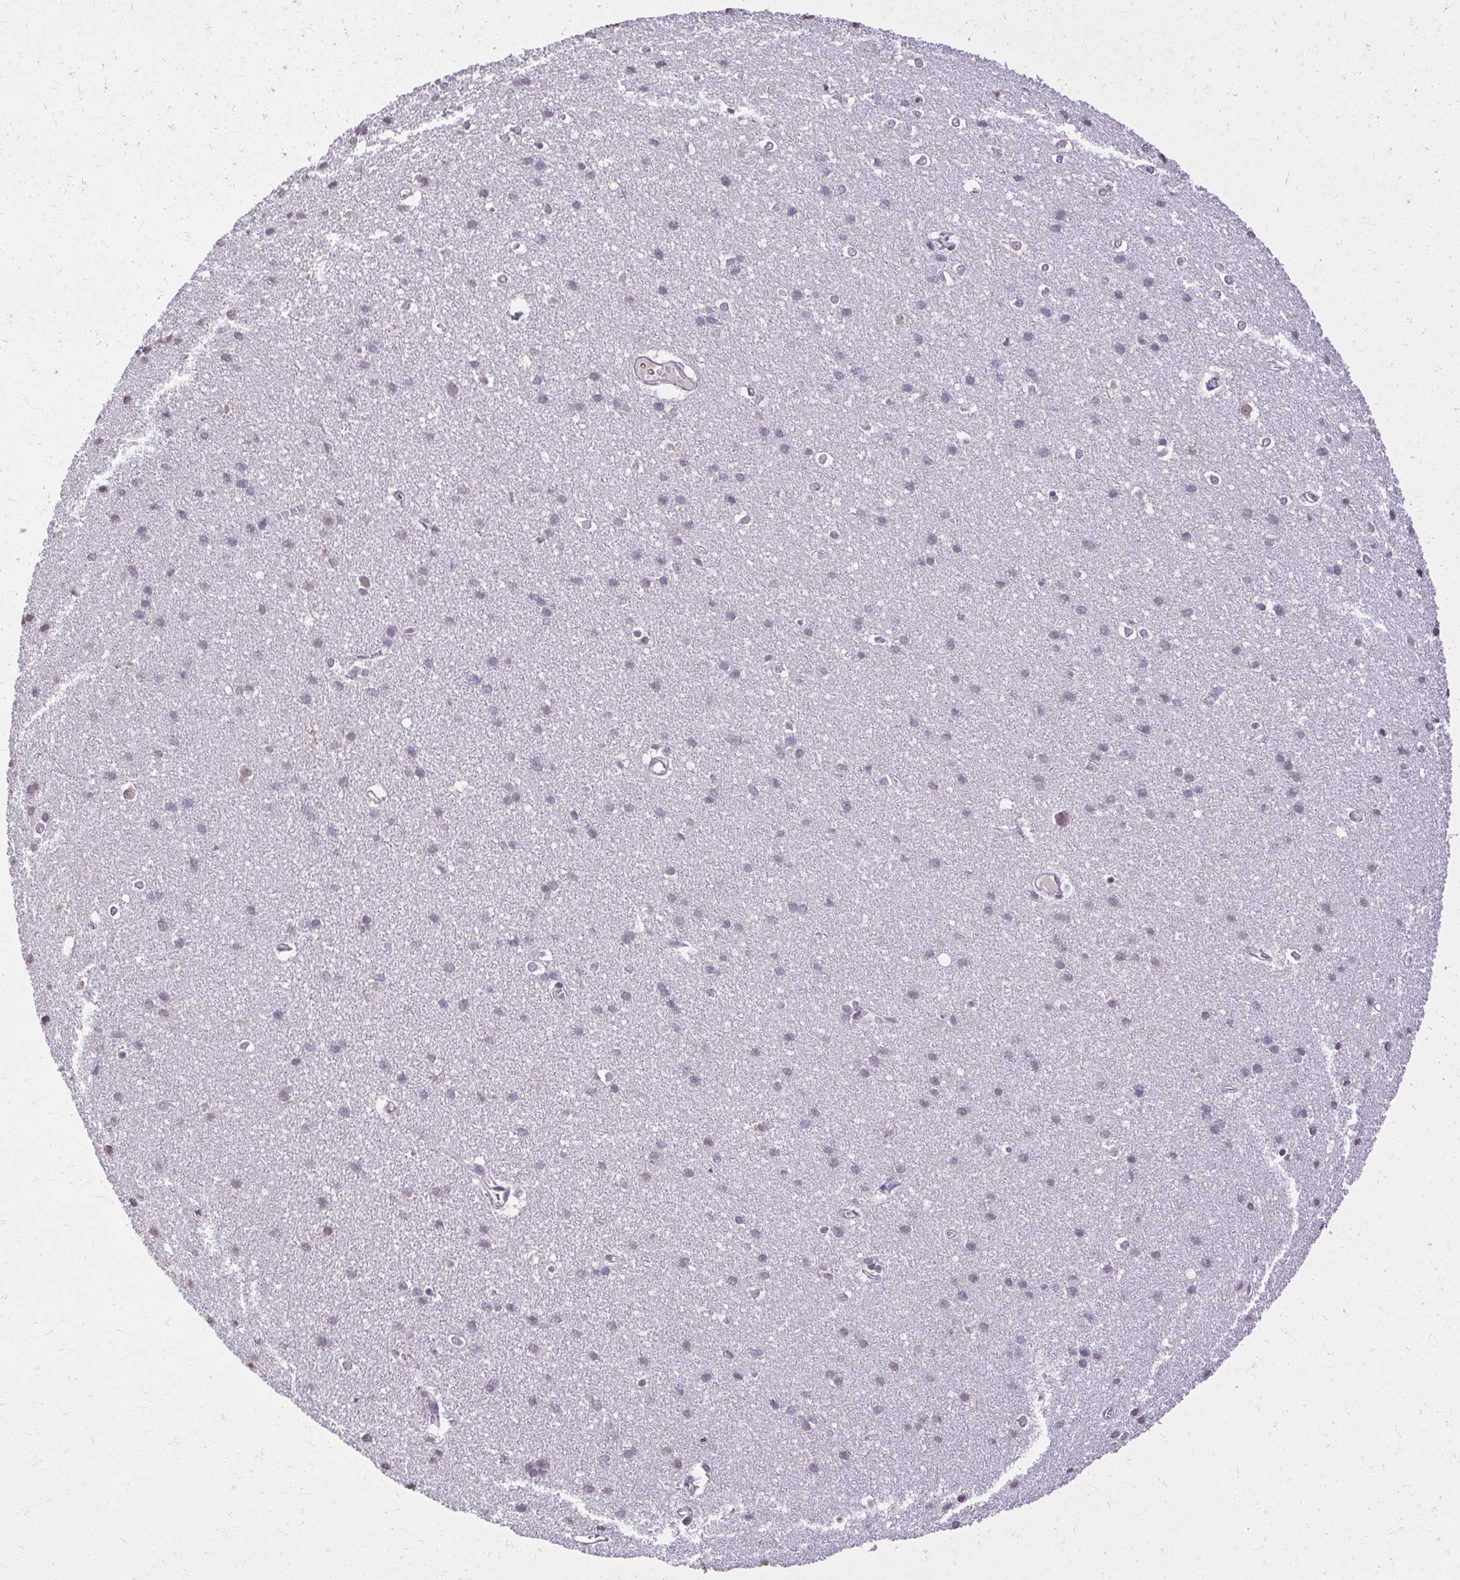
{"staining": {"intensity": "weak", "quantity": ">75%", "location": "cytoplasmic/membranous,nuclear"}, "tissue": "cerebral cortex", "cell_type": "Endothelial cells", "image_type": "normal", "snomed": [{"axis": "morphology", "description": "Normal tissue, NOS"}, {"axis": "topography", "description": "Cerebral cortex"}], "caption": "Immunohistochemical staining of unremarkable cerebral cortex shows >75% levels of weak cytoplasmic/membranous,nuclear protein expression in about >75% of endothelial cells. The protein is shown in brown color, while the nuclei are stained blue.", "gene": "KIAA1210", "patient": {"sex": "male", "age": 37}}